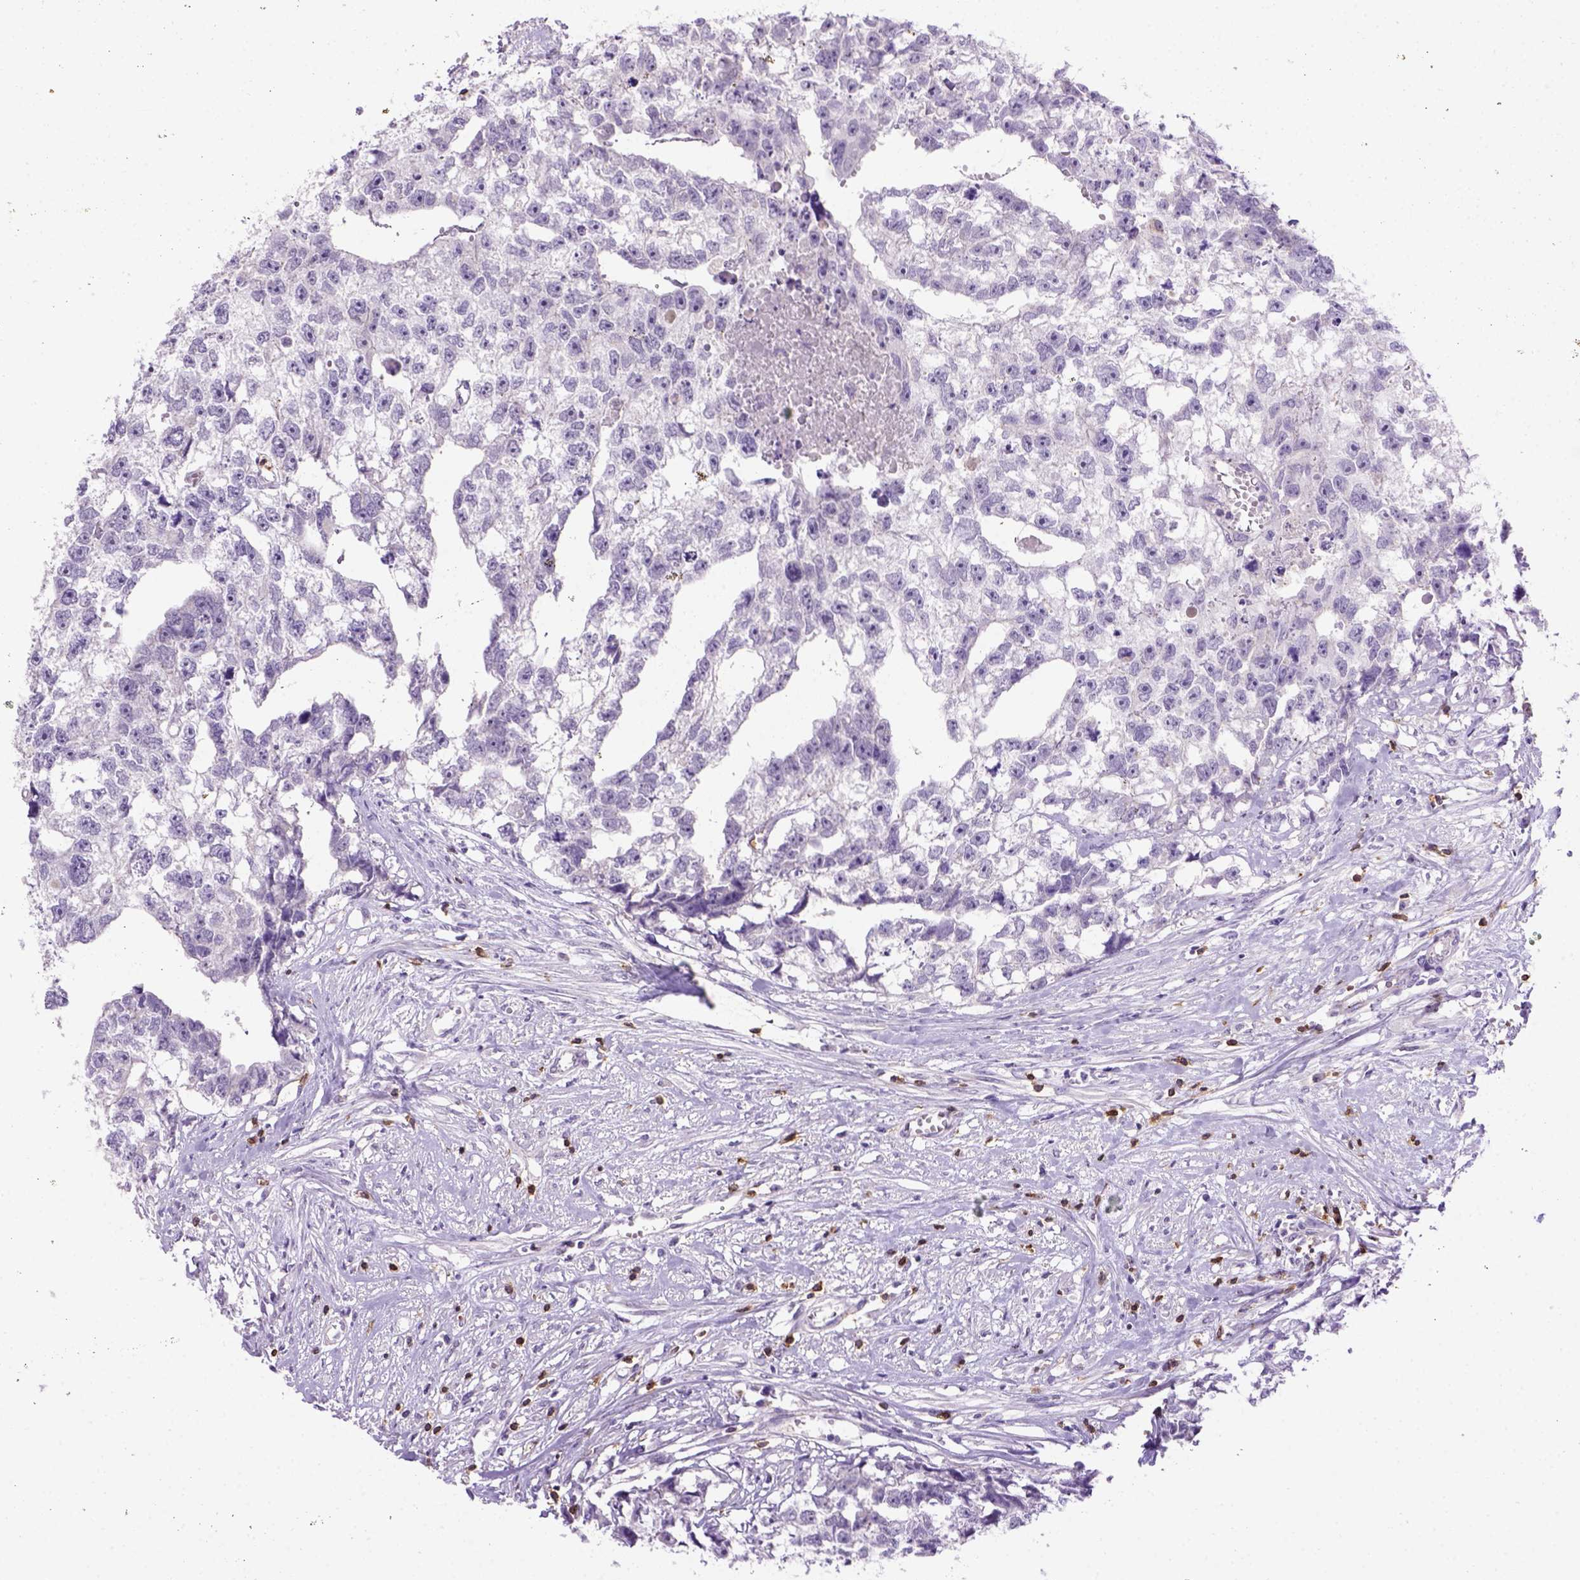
{"staining": {"intensity": "negative", "quantity": "none", "location": "none"}, "tissue": "testis cancer", "cell_type": "Tumor cells", "image_type": "cancer", "snomed": [{"axis": "morphology", "description": "Carcinoma, Embryonal, NOS"}, {"axis": "morphology", "description": "Teratoma, malignant, NOS"}, {"axis": "topography", "description": "Testis"}], "caption": "Embryonal carcinoma (testis) was stained to show a protein in brown. There is no significant staining in tumor cells.", "gene": "CD3E", "patient": {"sex": "male", "age": 44}}